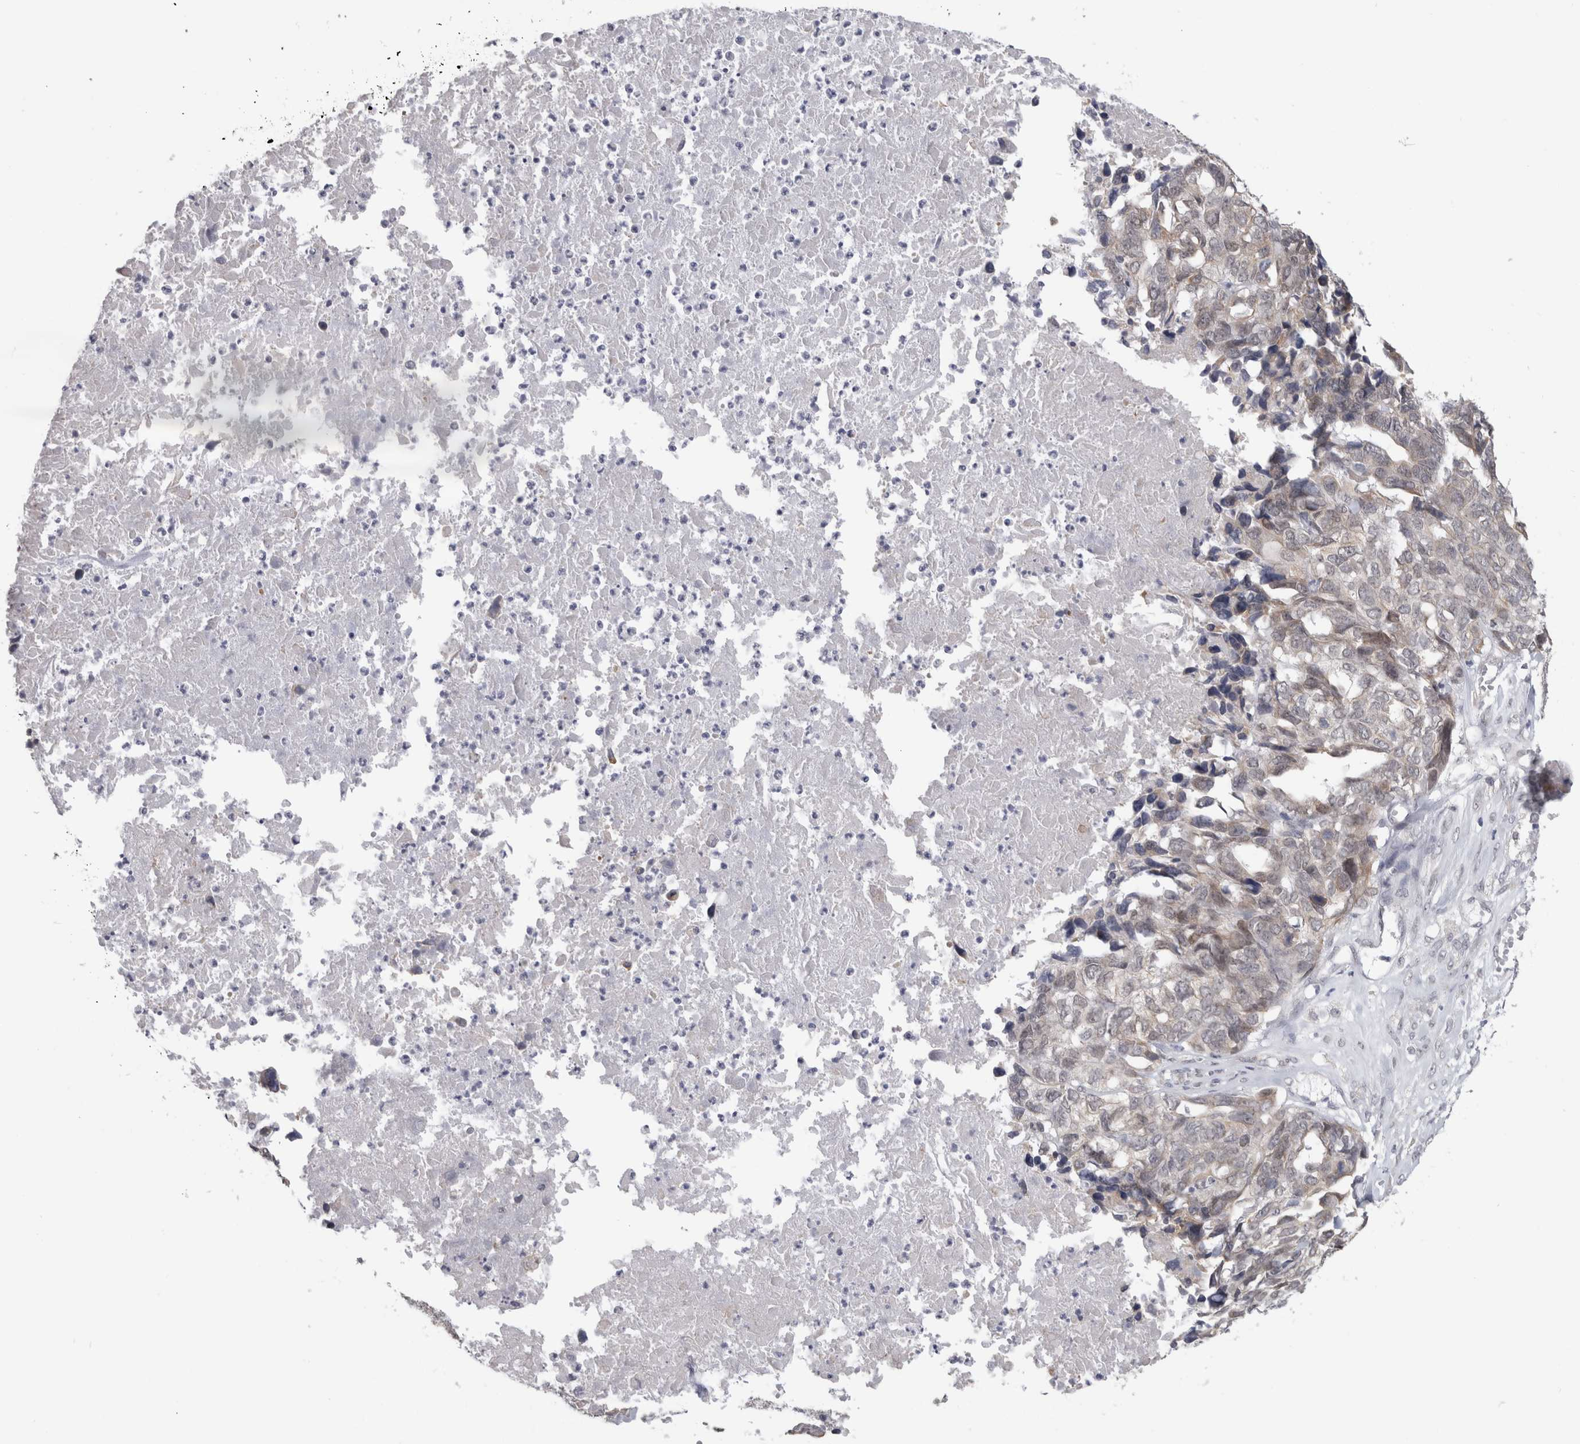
{"staining": {"intensity": "weak", "quantity": "<25%", "location": "cytoplasmic/membranous"}, "tissue": "ovarian cancer", "cell_type": "Tumor cells", "image_type": "cancer", "snomed": [{"axis": "morphology", "description": "Cystadenocarcinoma, serous, NOS"}, {"axis": "topography", "description": "Ovary"}], "caption": "Tumor cells show no significant protein expression in ovarian cancer. Brightfield microscopy of immunohistochemistry stained with DAB (brown) and hematoxylin (blue), captured at high magnification.", "gene": "TMEM242", "patient": {"sex": "female", "age": 79}}